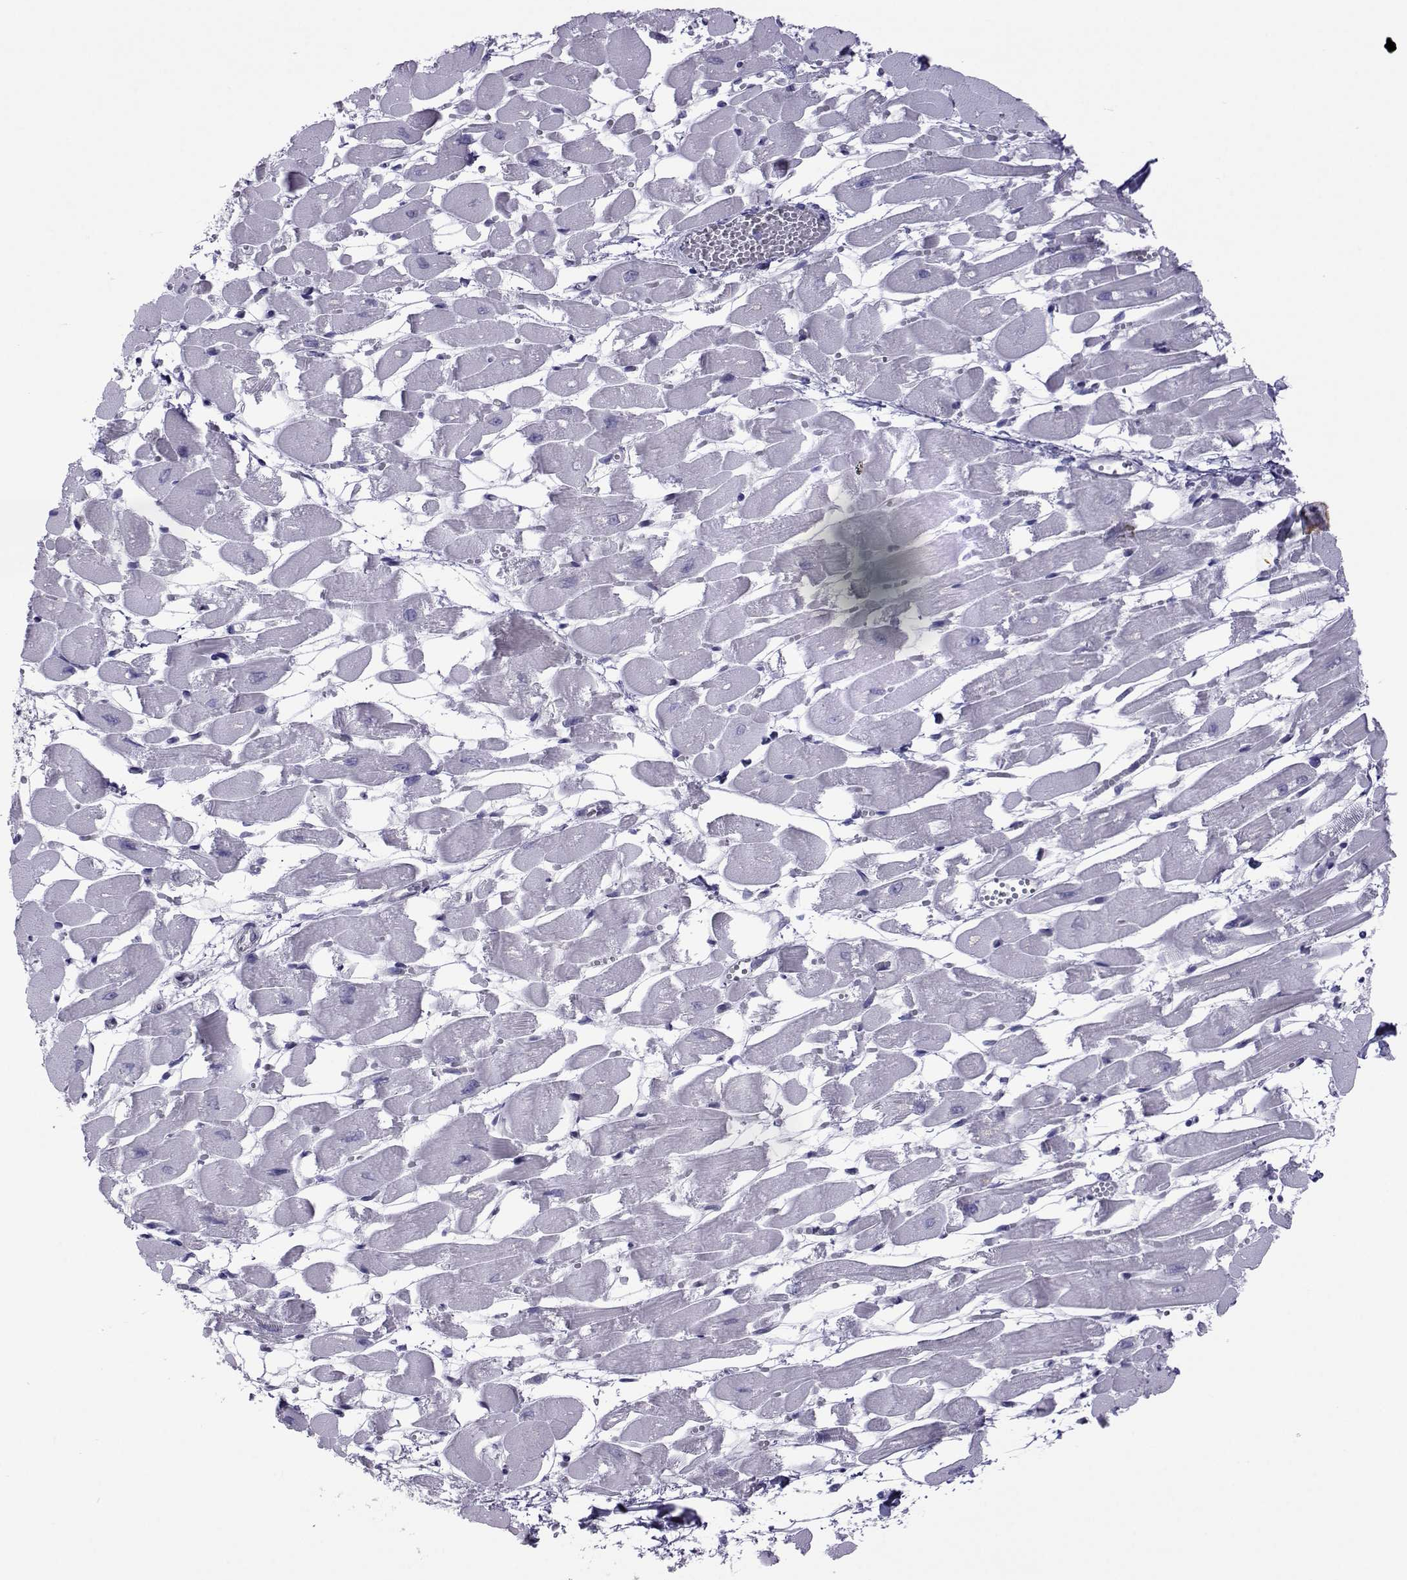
{"staining": {"intensity": "negative", "quantity": "none", "location": "none"}, "tissue": "heart muscle", "cell_type": "Cardiomyocytes", "image_type": "normal", "snomed": [{"axis": "morphology", "description": "Normal tissue, NOS"}, {"axis": "topography", "description": "Heart"}], "caption": "This is a image of immunohistochemistry (IHC) staining of unremarkable heart muscle, which shows no expression in cardiomyocytes.", "gene": "COL22A1", "patient": {"sex": "female", "age": 52}}